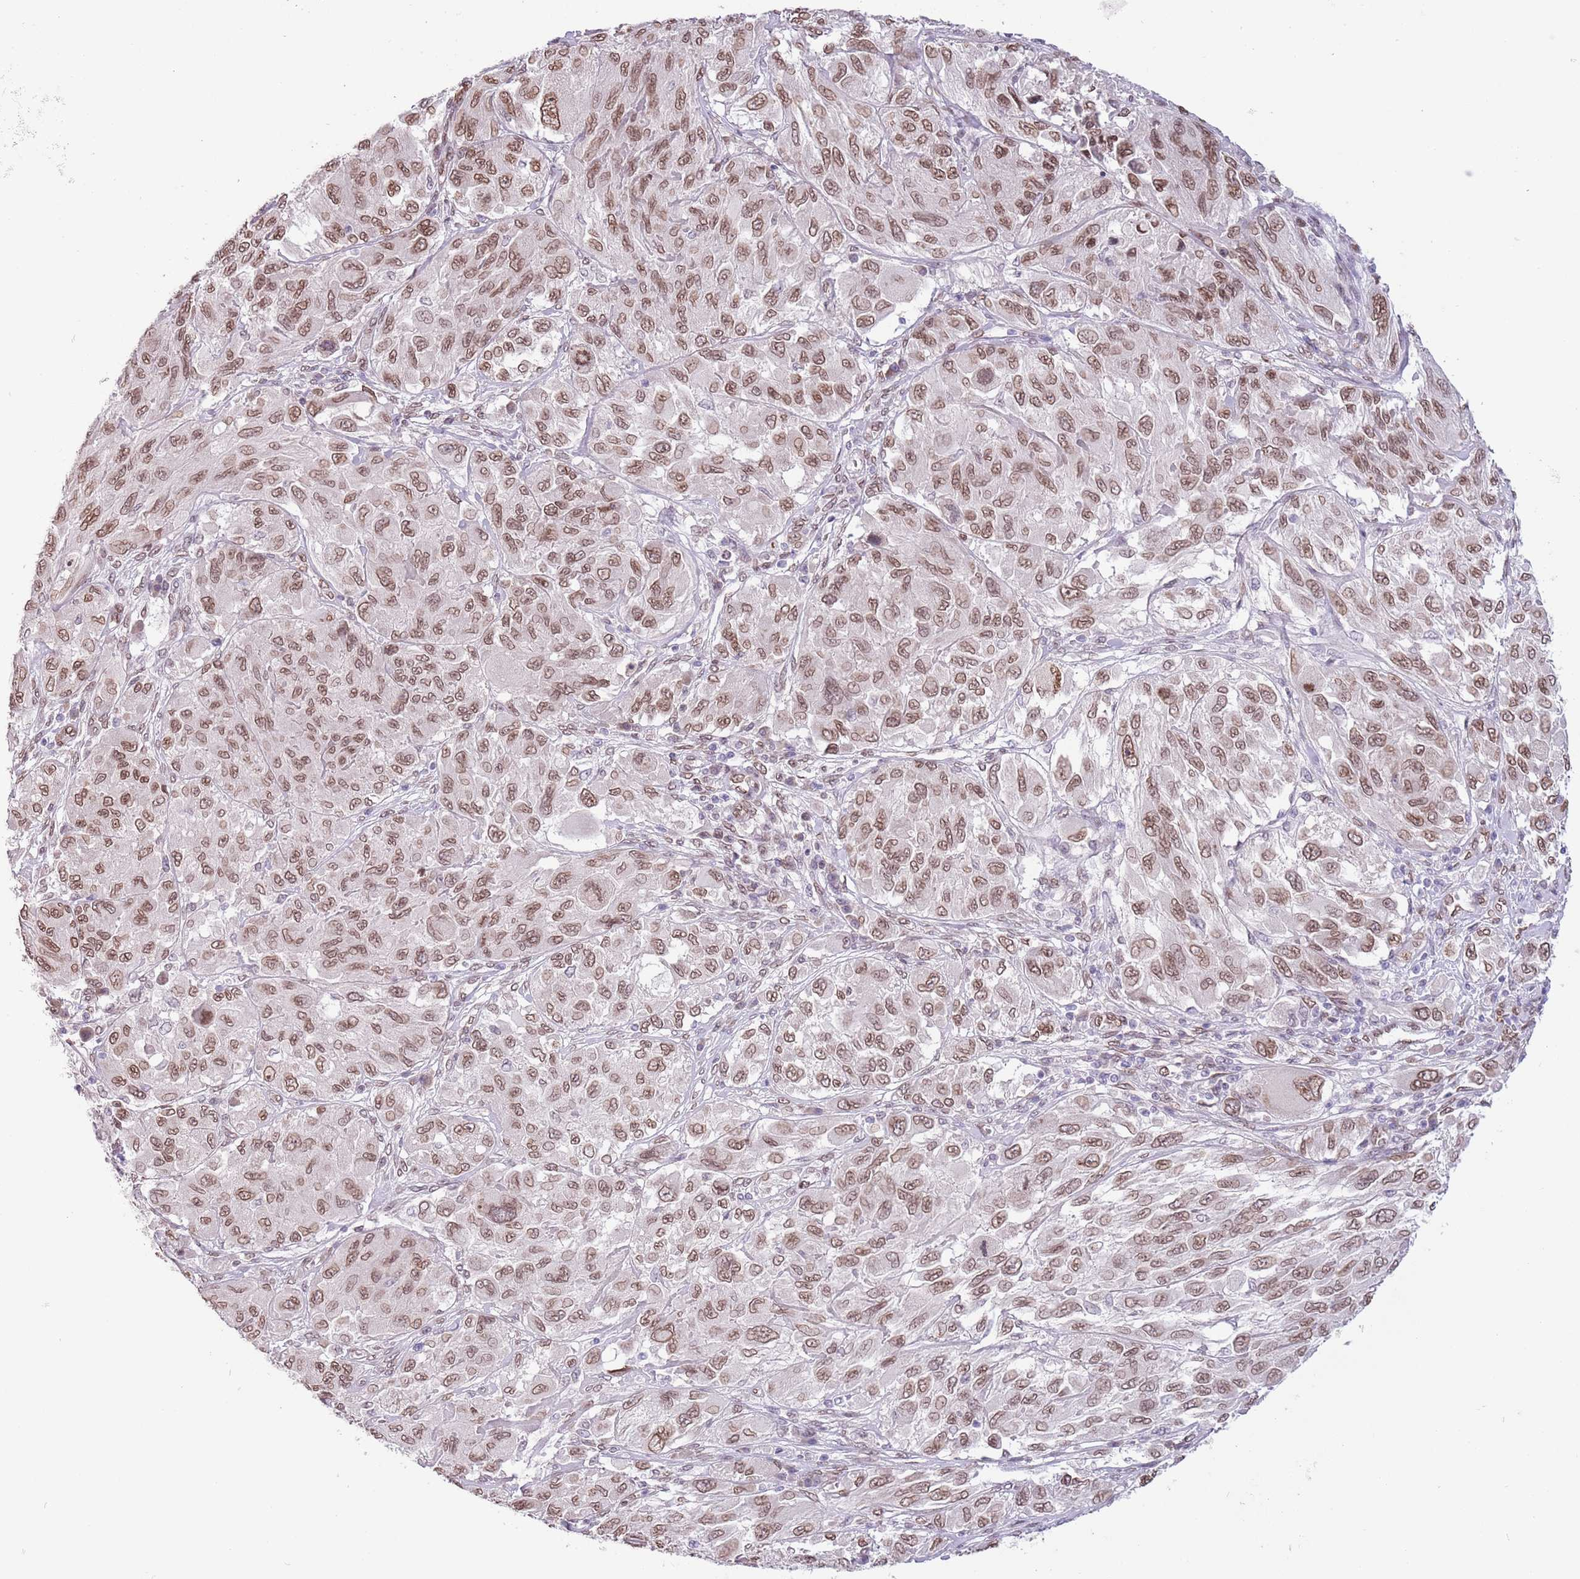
{"staining": {"intensity": "moderate", "quantity": ">75%", "location": "cytoplasmic/membranous,nuclear"}, "tissue": "melanoma", "cell_type": "Tumor cells", "image_type": "cancer", "snomed": [{"axis": "morphology", "description": "Malignant melanoma, NOS"}, {"axis": "topography", "description": "Skin"}], "caption": "Melanoma stained with IHC displays moderate cytoplasmic/membranous and nuclear positivity in approximately >75% of tumor cells. The staining is performed using DAB brown chromogen to label protein expression. The nuclei are counter-stained blue using hematoxylin.", "gene": "ZGLP1", "patient": {"sex": "female", "age": 91}}